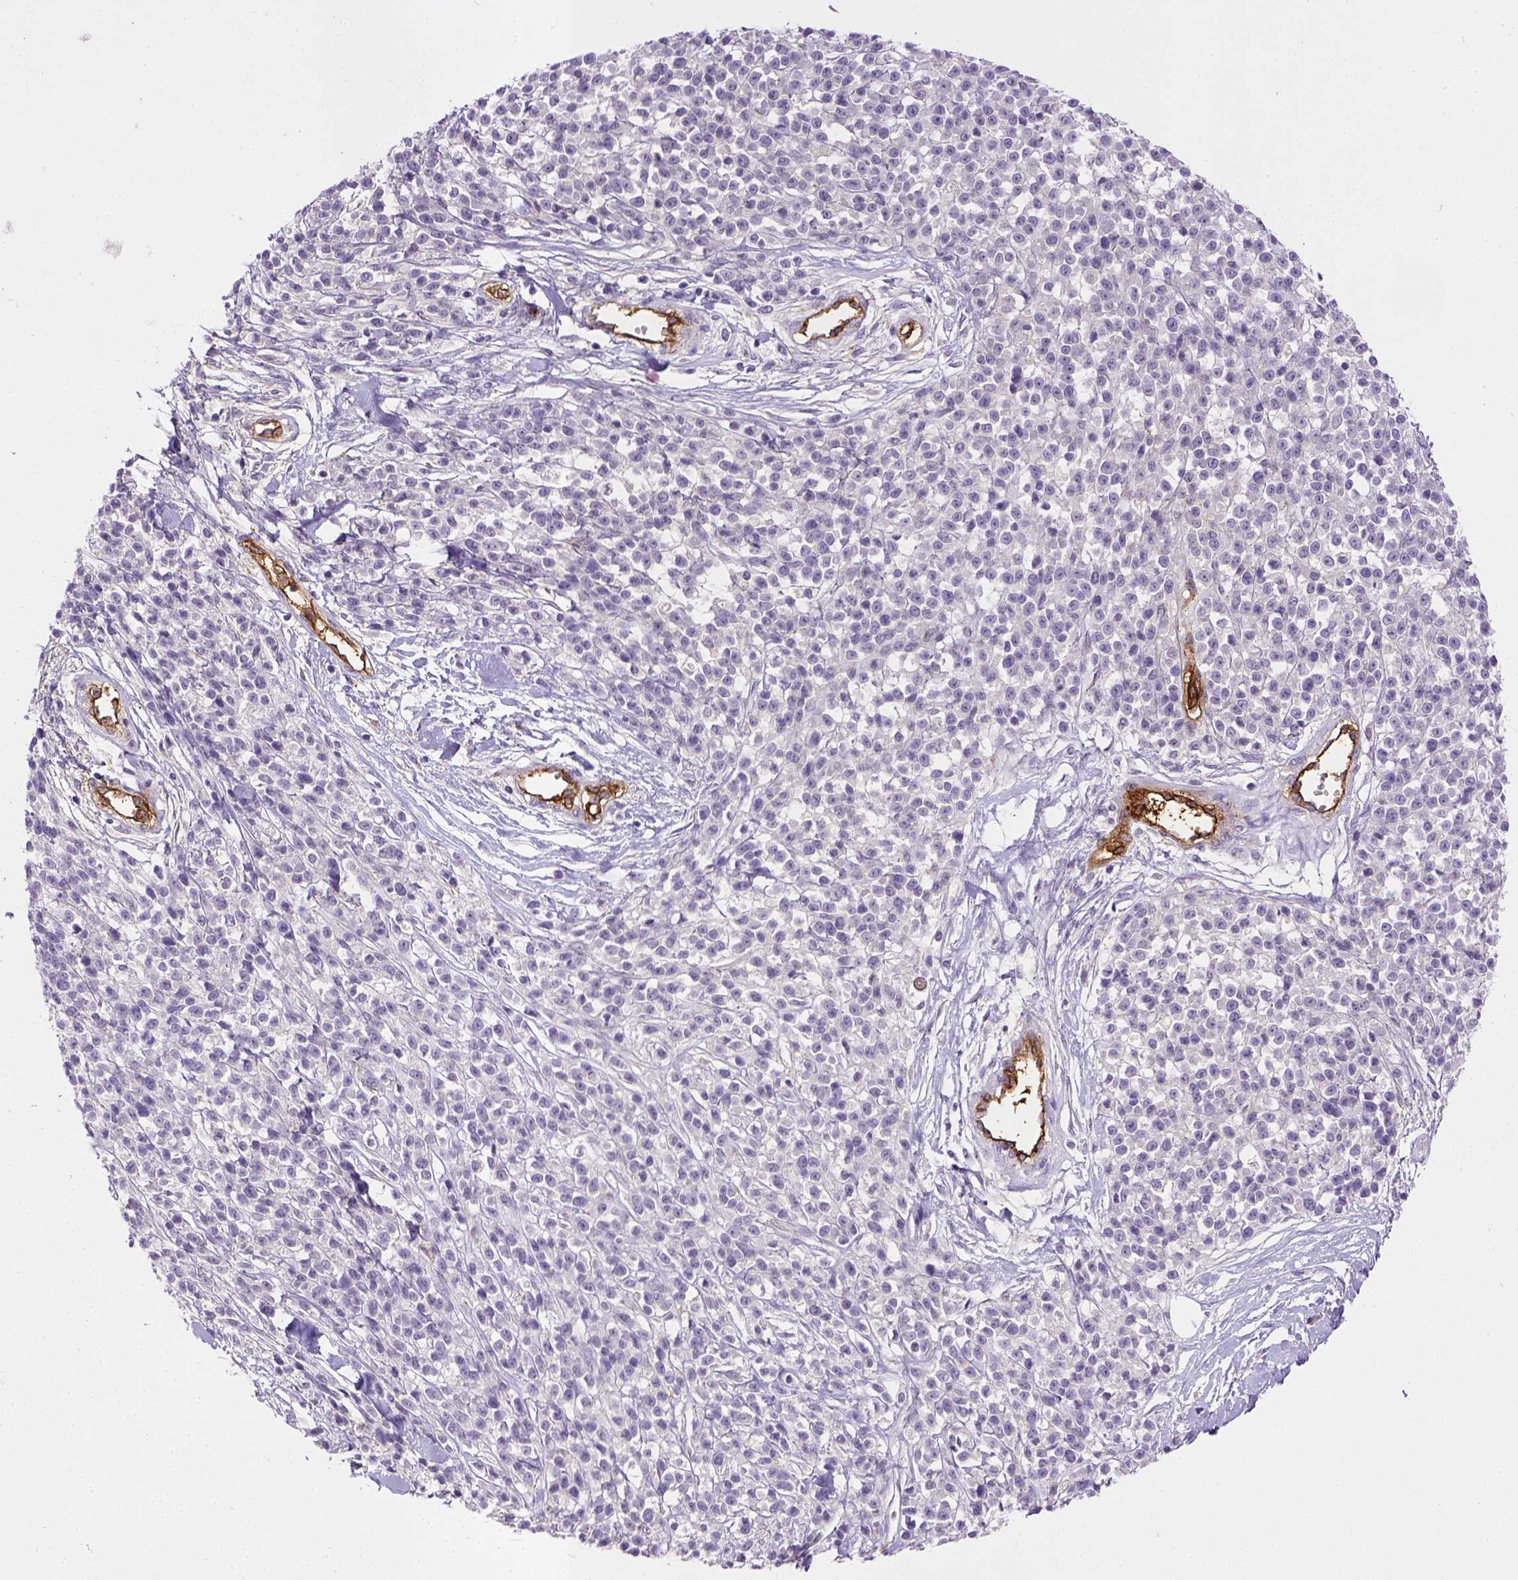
{"staining": {"intensity": "negative", "quantity": "none", "location": "none"}, "tissue": "melanoma", "cell_type": "Tumor cells", "image_type": "cancer", "snomed": [{"axis": "morphology", "description": "Malignant melanoma, NOS"}, {"axis": "topography", "description": "Skin"}, {"axis": "topography", "description": "Skin of trunk"}], "caption": "DAB immunohistochemical staining of melanoma reveals no significant staining in tumor cells.", "gene": "ENG", "patient": {"sex": "male", "age": 74}}